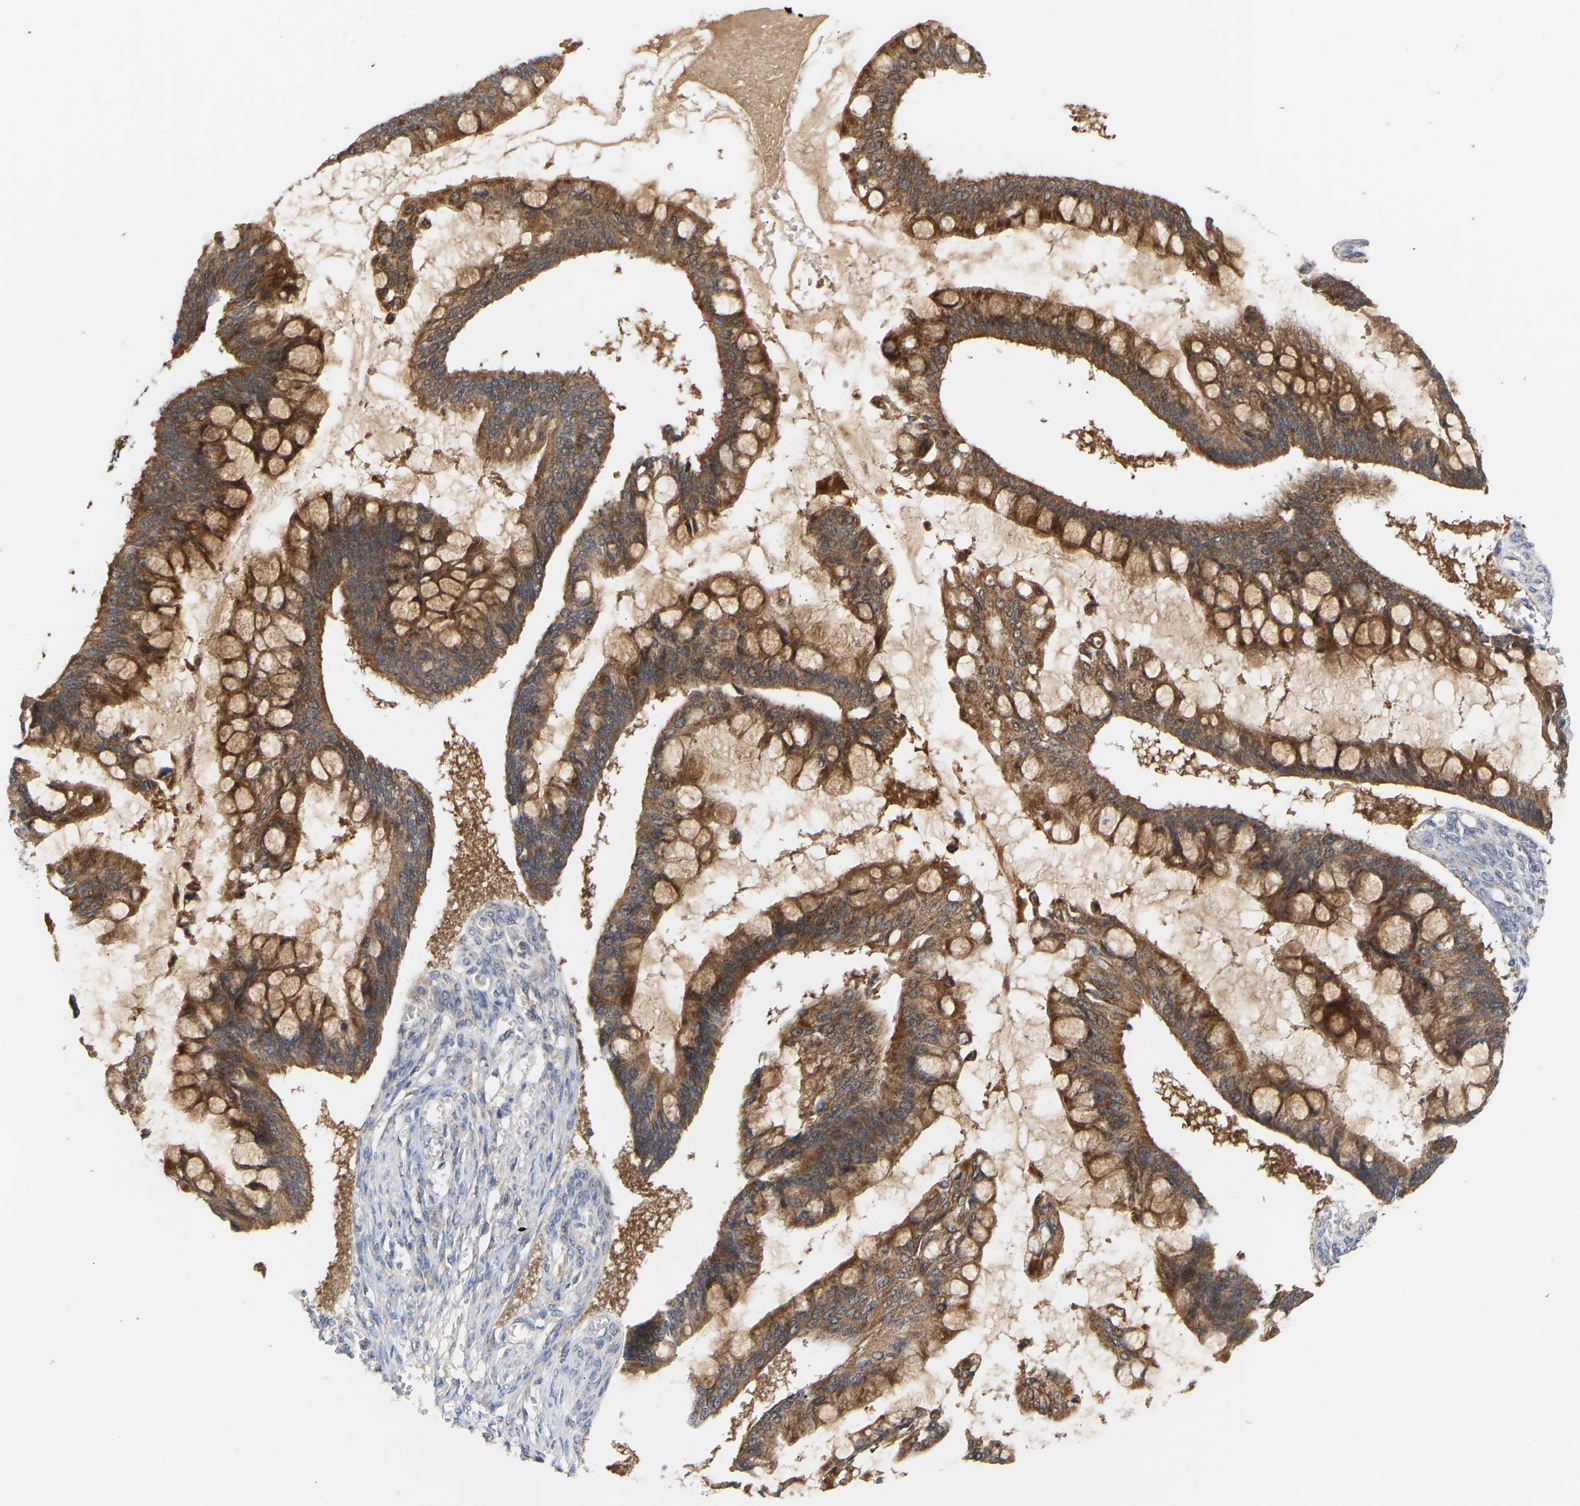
{"staining": {"intensity": "strong", "quantity": ">75%", "location": "cytoplasmic/membranous"}, "tissue": "ovarian cancer", "cell_type": "Tumor cells", "image_type": "cancer", "snomed": [{"axis": "morphology", "description": "Cystadenocarcinoma, mucinous, NOS"}, {"axis": "topography", "description": "Ovary"}], "caption": "This is a photomicrograph of IHC staining of ovarian cancer (mucinous cystadenocarcinoma), which shows strong expression in the cytoplasmic/membranous of tumor cells.", "gene": "TPMT", "patient": {"sex": "female", "age": 73}}